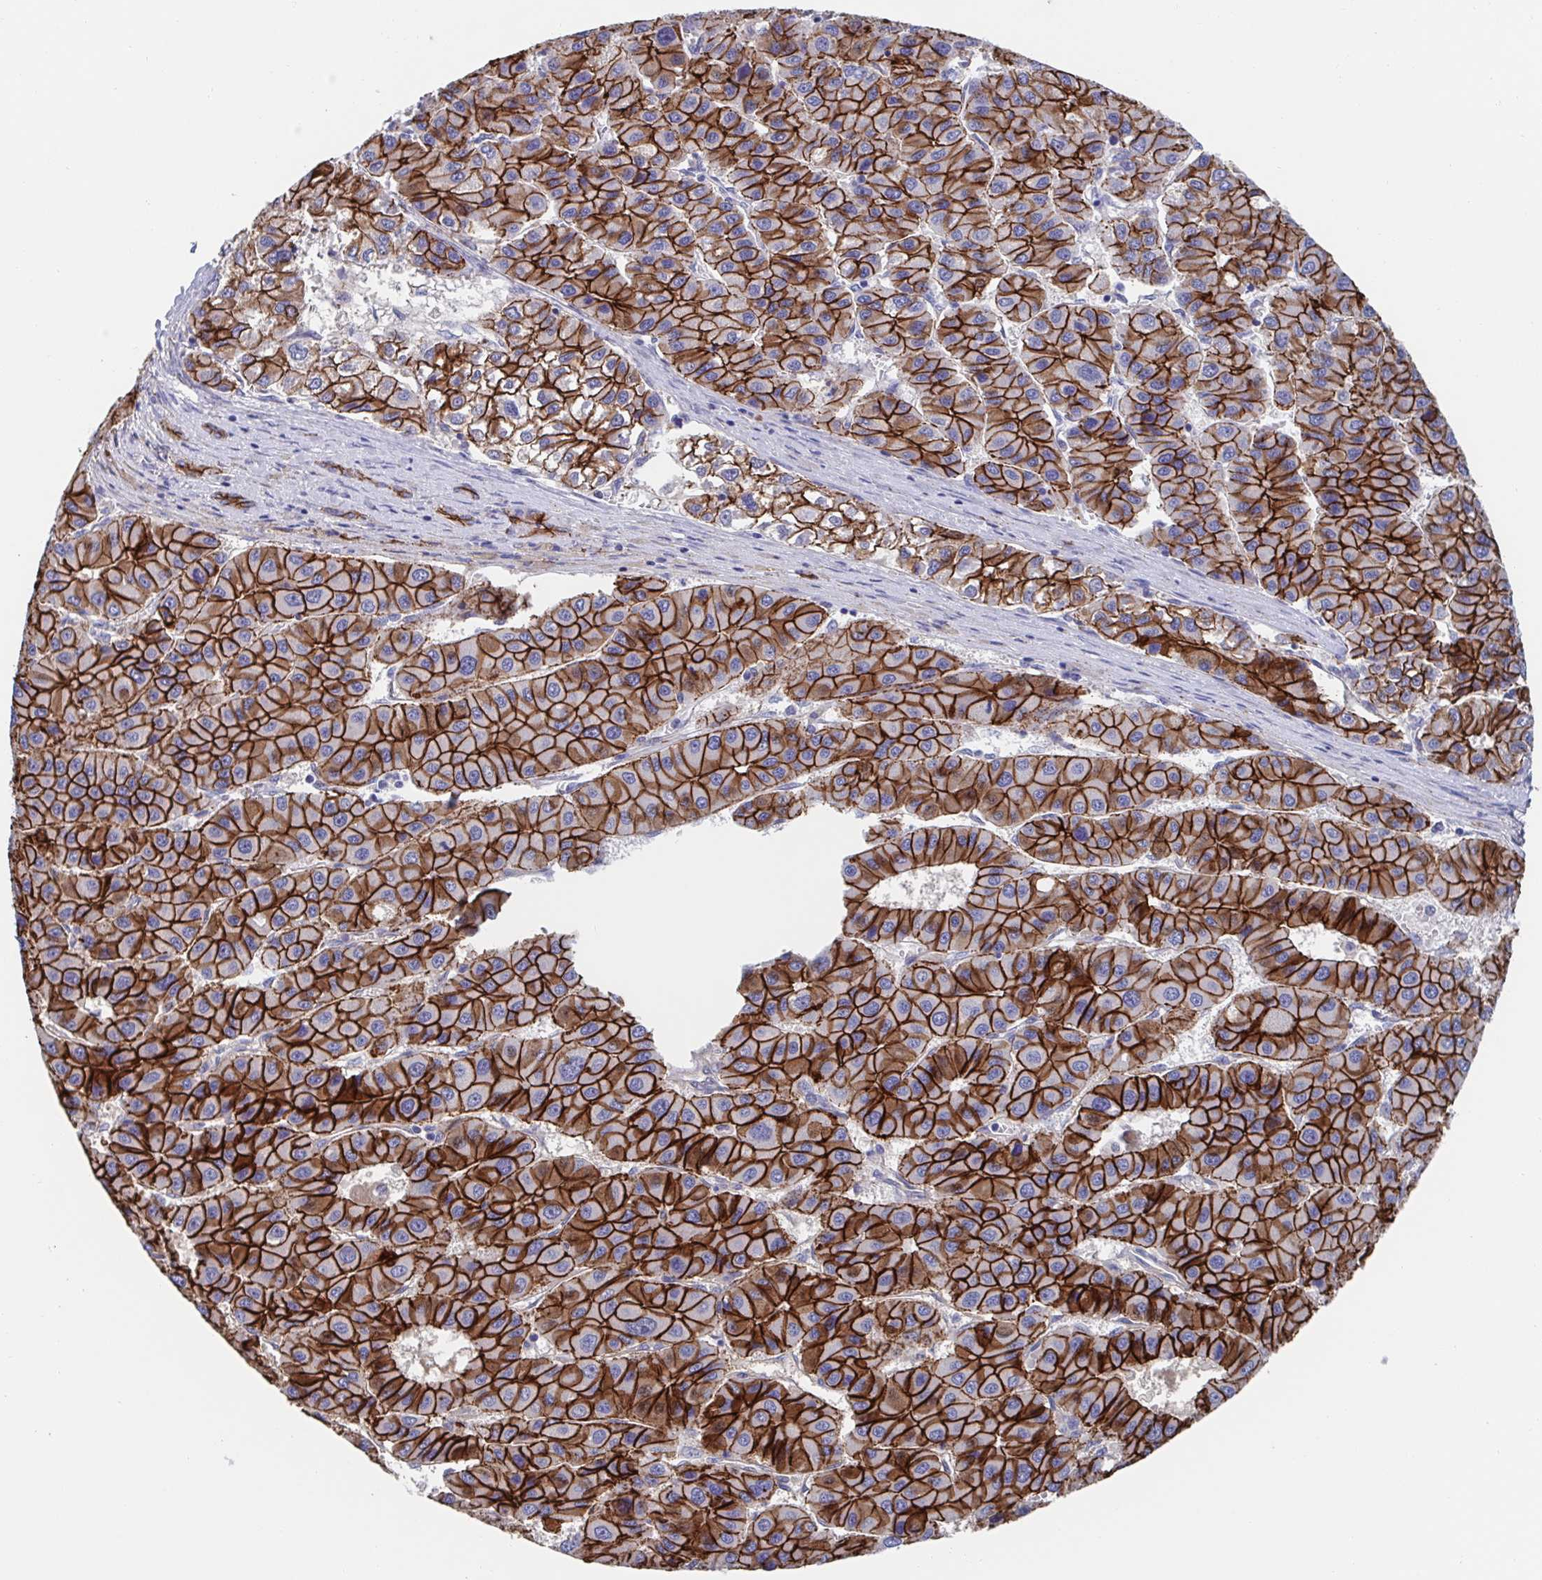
{"staining": {"intensity": "strong", "quantity": ">75%", "location": "cytoplasmic/membranous"}, "tissue": "liver cancer", "cell_type": "Tumor cells", "image_type": "cancer", "snomed": [{"axis": "morphology", "description": "Carcinoma, Hepatocellular, NOS"}, {"axis": "topography", "description": "Liver"}], "caption": "Immunohistochemistry (IHC) staining of liver cancer, which reveals high levels of strong cytoplasmic/membranous positivity in about >75% of tumor cells indicating strong cytoplasmic/membranous protein expression. The staining was performed using DAB (brown) for protein detection and nuclei were counterstained in hematoxylin (blue).", "gene": "CDH2", "patient": {"sex": "male", "age": 73}}